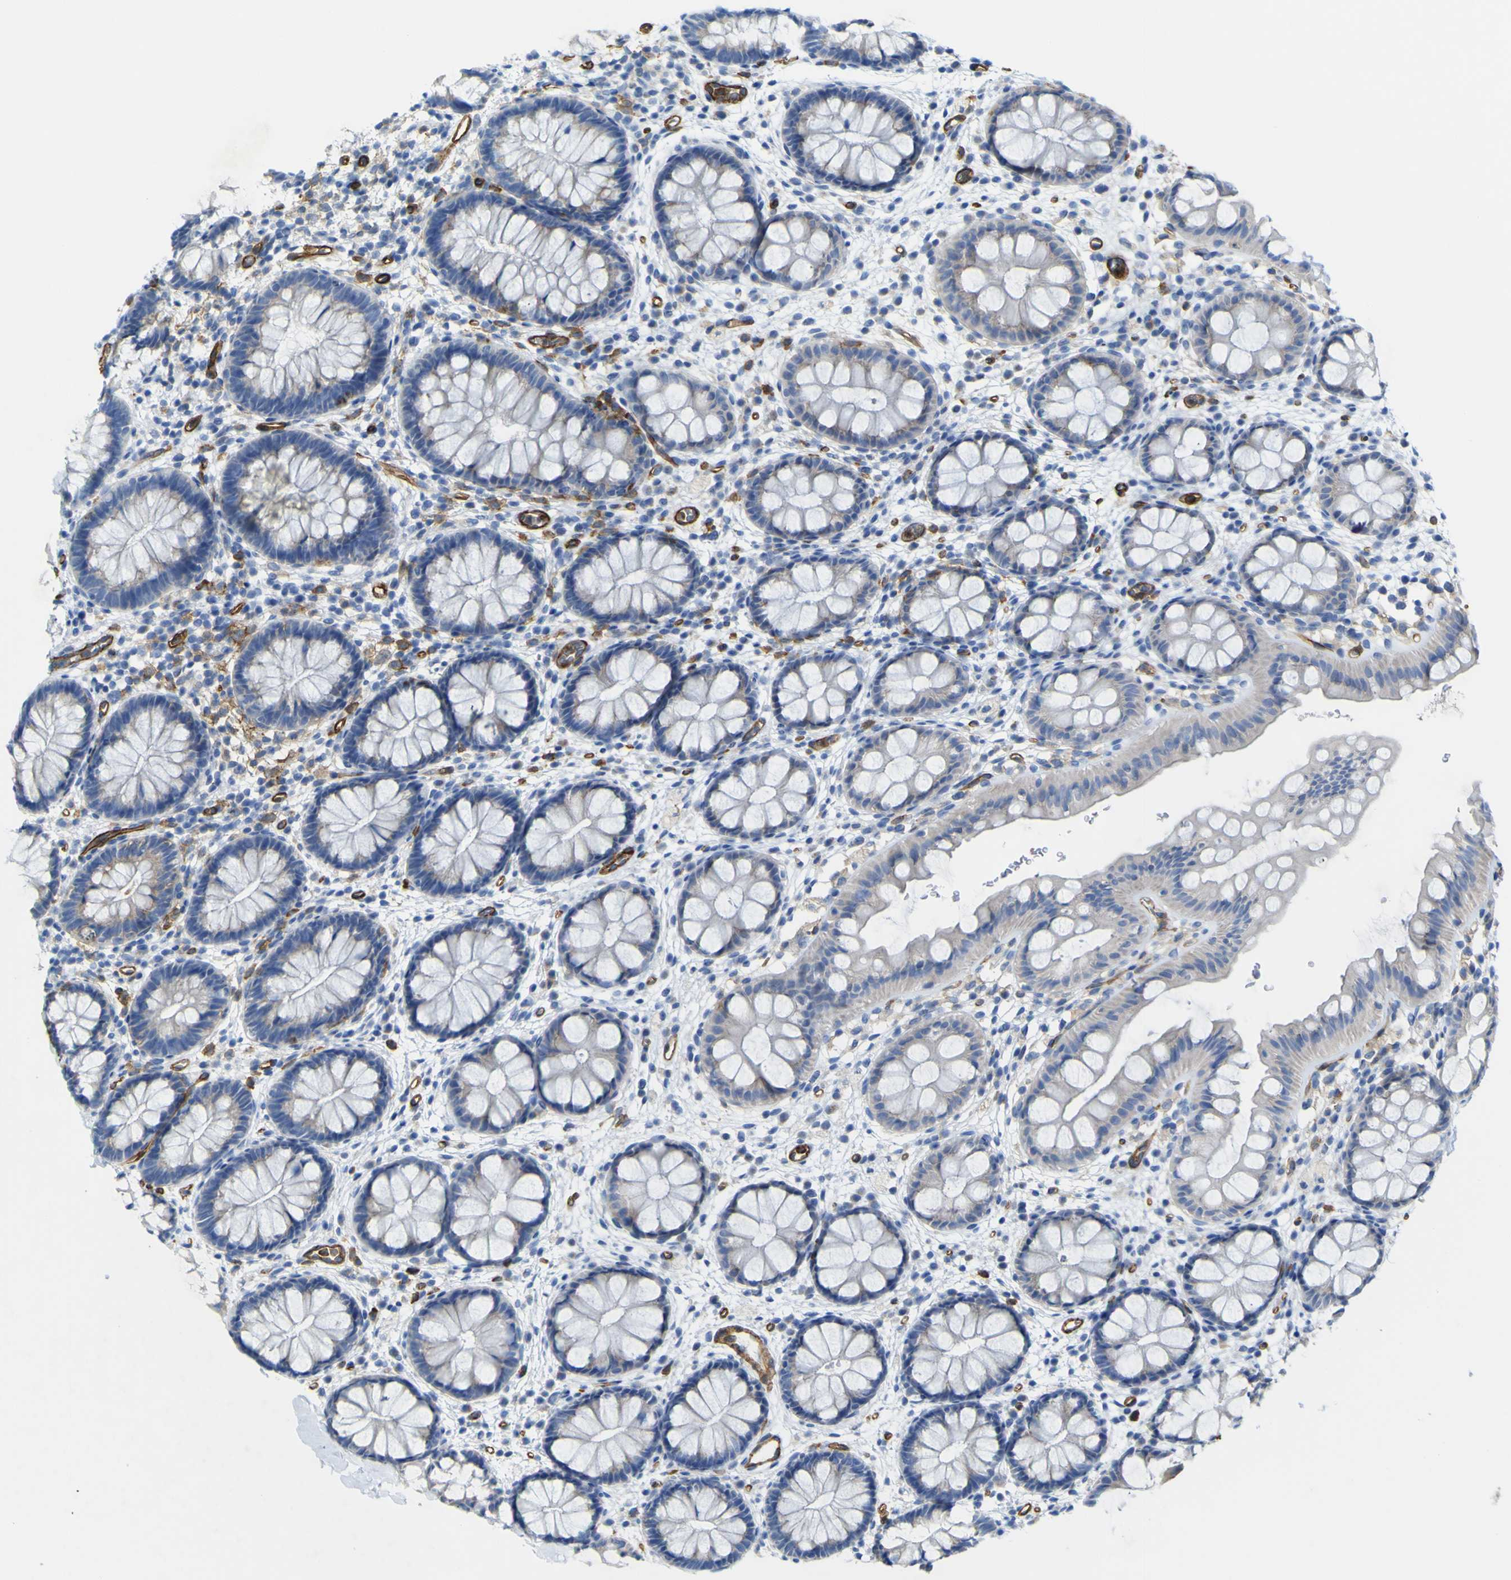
{"staining": {"intensity": "negative", "quantity": "none", "location": "none"}, "tissue": "rectum", "cell_type": "Glandular cells", "image_type": "normal", "snomed": [{"axis": "morphology", "description": "Normal tissue, NOS"}, {"axis": "topography", "description": "Rectum"}], "caption": "Normal rectum was stained to show a protein in brown. There is no significant staining in glandular cells. (DAB (3,3'-diaminobenzidine) immunohistochemistry (IHC), high magnification).", "gene": "CD93", "patient": {"sex": "female", "age": 24}}